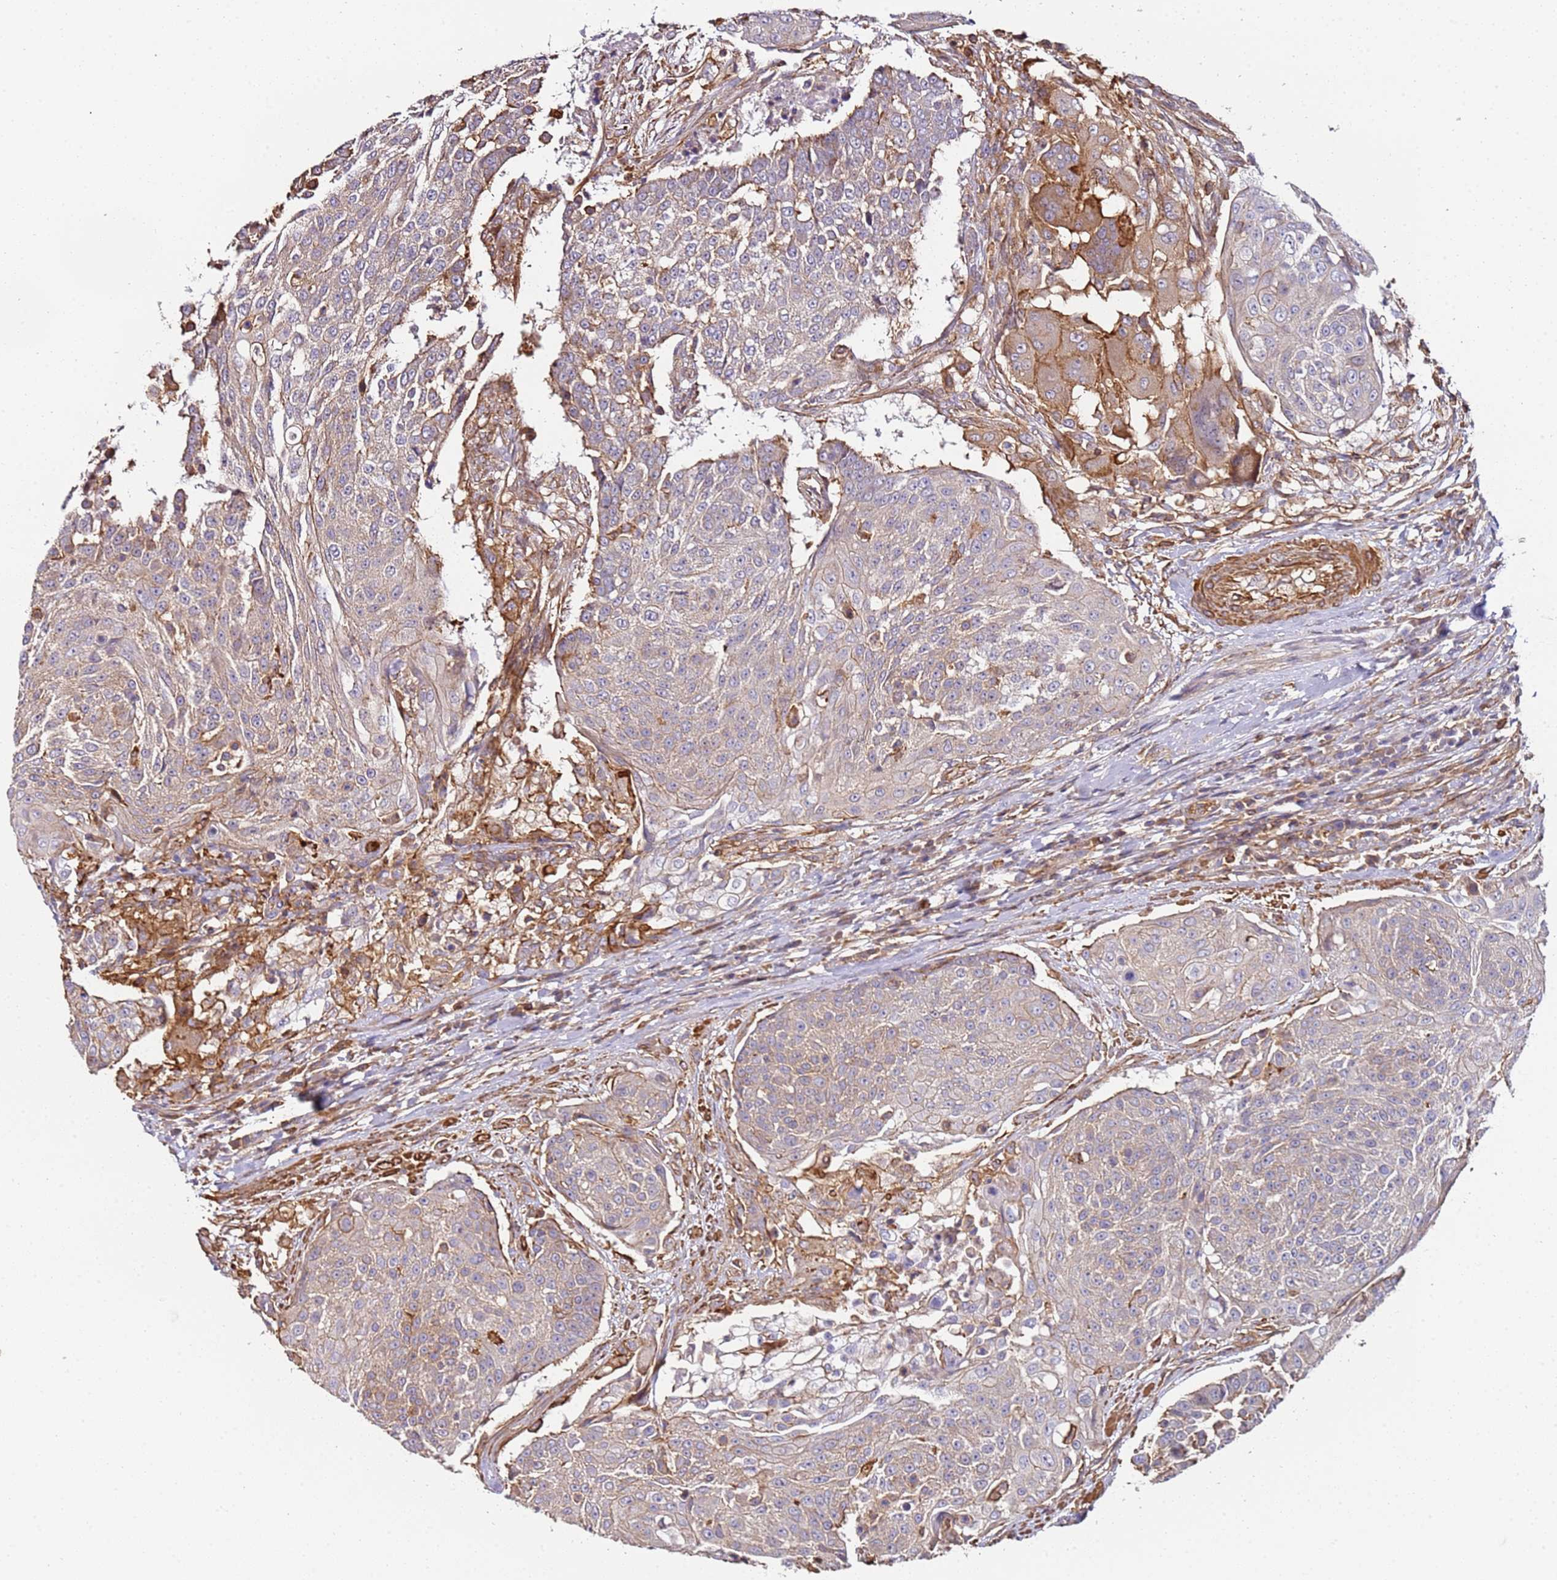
{"staining": {"intensity": "negative", "quantity": "none", "location": "none"}, "tissue": "urothelial cancer", "cell_type": "Tumor cells", "image_type": "cancer", "snomed": [{"axis": "morphology", "description": "Urothelial carcinoma, High grade"}, {"axis": "topography", "description": "Urinary bladder"}], "caption": "Photomicrograph shows no protein positivity in tumor cells of urothelial cancer tissue.", "gene": "CYP2U1", "patient": {"sex": "female", "age": 63}}